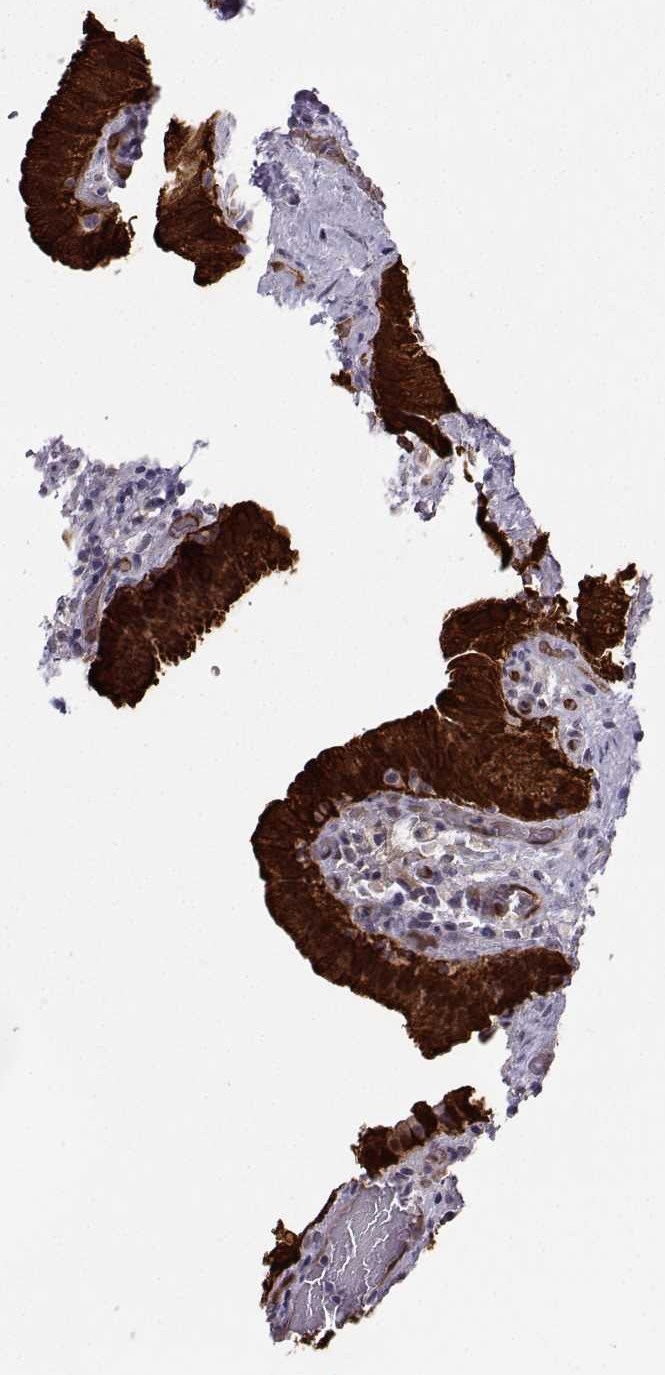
{"staining": {"intensity": "strong", "quantity": ">75%", "location": "cytoplasmic/membranous,nuclear"}, "tissue": "gallbladder", "cell_type": "Glandular cells", "image_type": "normal", "snomed": [{"axis": "morphology", "description": "Normal tissue, NOS"}, {"axis": "topography", "description": "Gallbladder"}], "caption": "About >75% of glandular cells in unremarkable gallbladder exhibit strong cytoplasmic/membranous,nuclear protein expression as visualized by brown immunohistochemical staining.", "gene": "NQO1", "patient": {"sex": "male", "age": 62}}